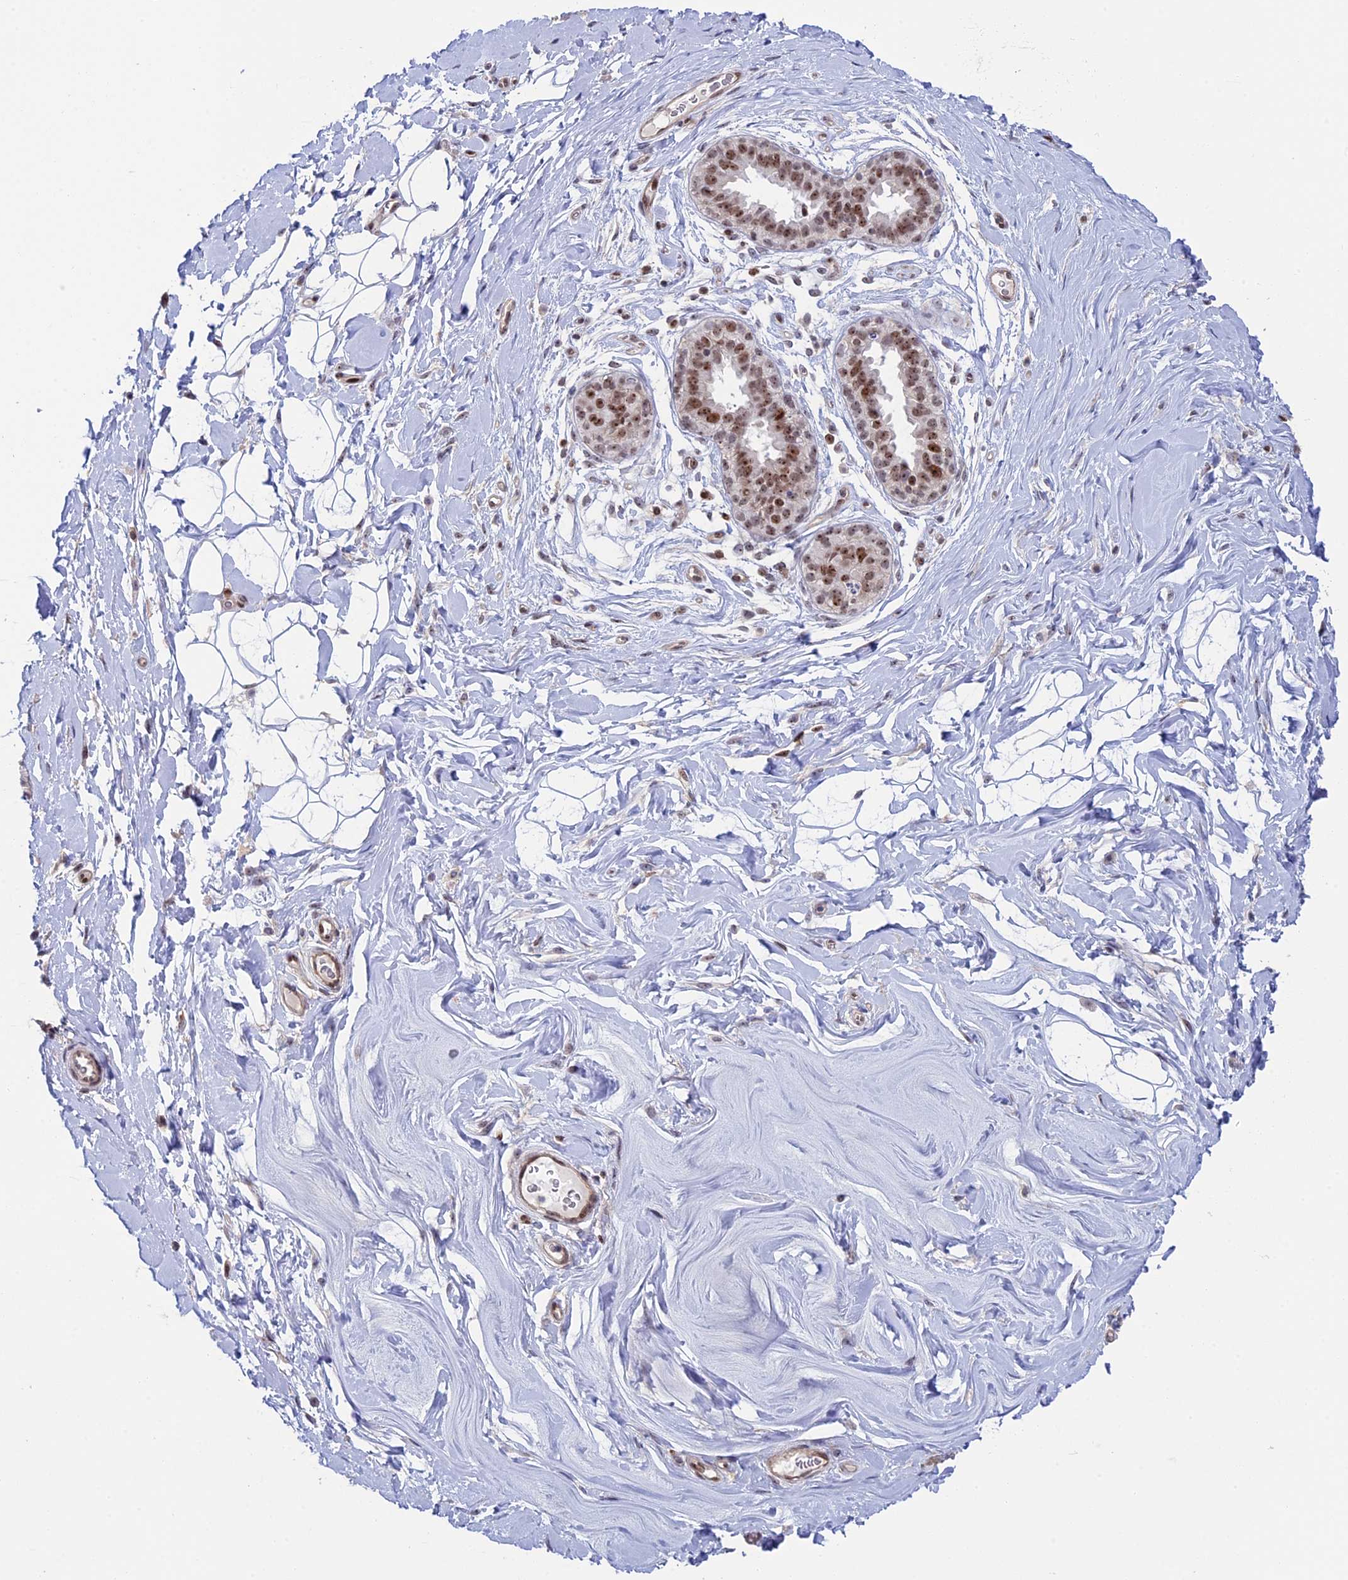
{"staining": {"intensity": "negative", "quantity": "none", "location": "none"}, "tissue": "adipose tissue", "cell_type": "Adipocytes", "image_type": "normal", "snomed": [{"axis": "morphology", "description": "Normal tissue, NOS"}, {"axis": "topography", "description": "Breast"}], "caption": "Image shows no protein expression in adipocytes of benign adipose tissue.", "gene": "CCDC86", "patient": {"sex": "female", "age": 26}}